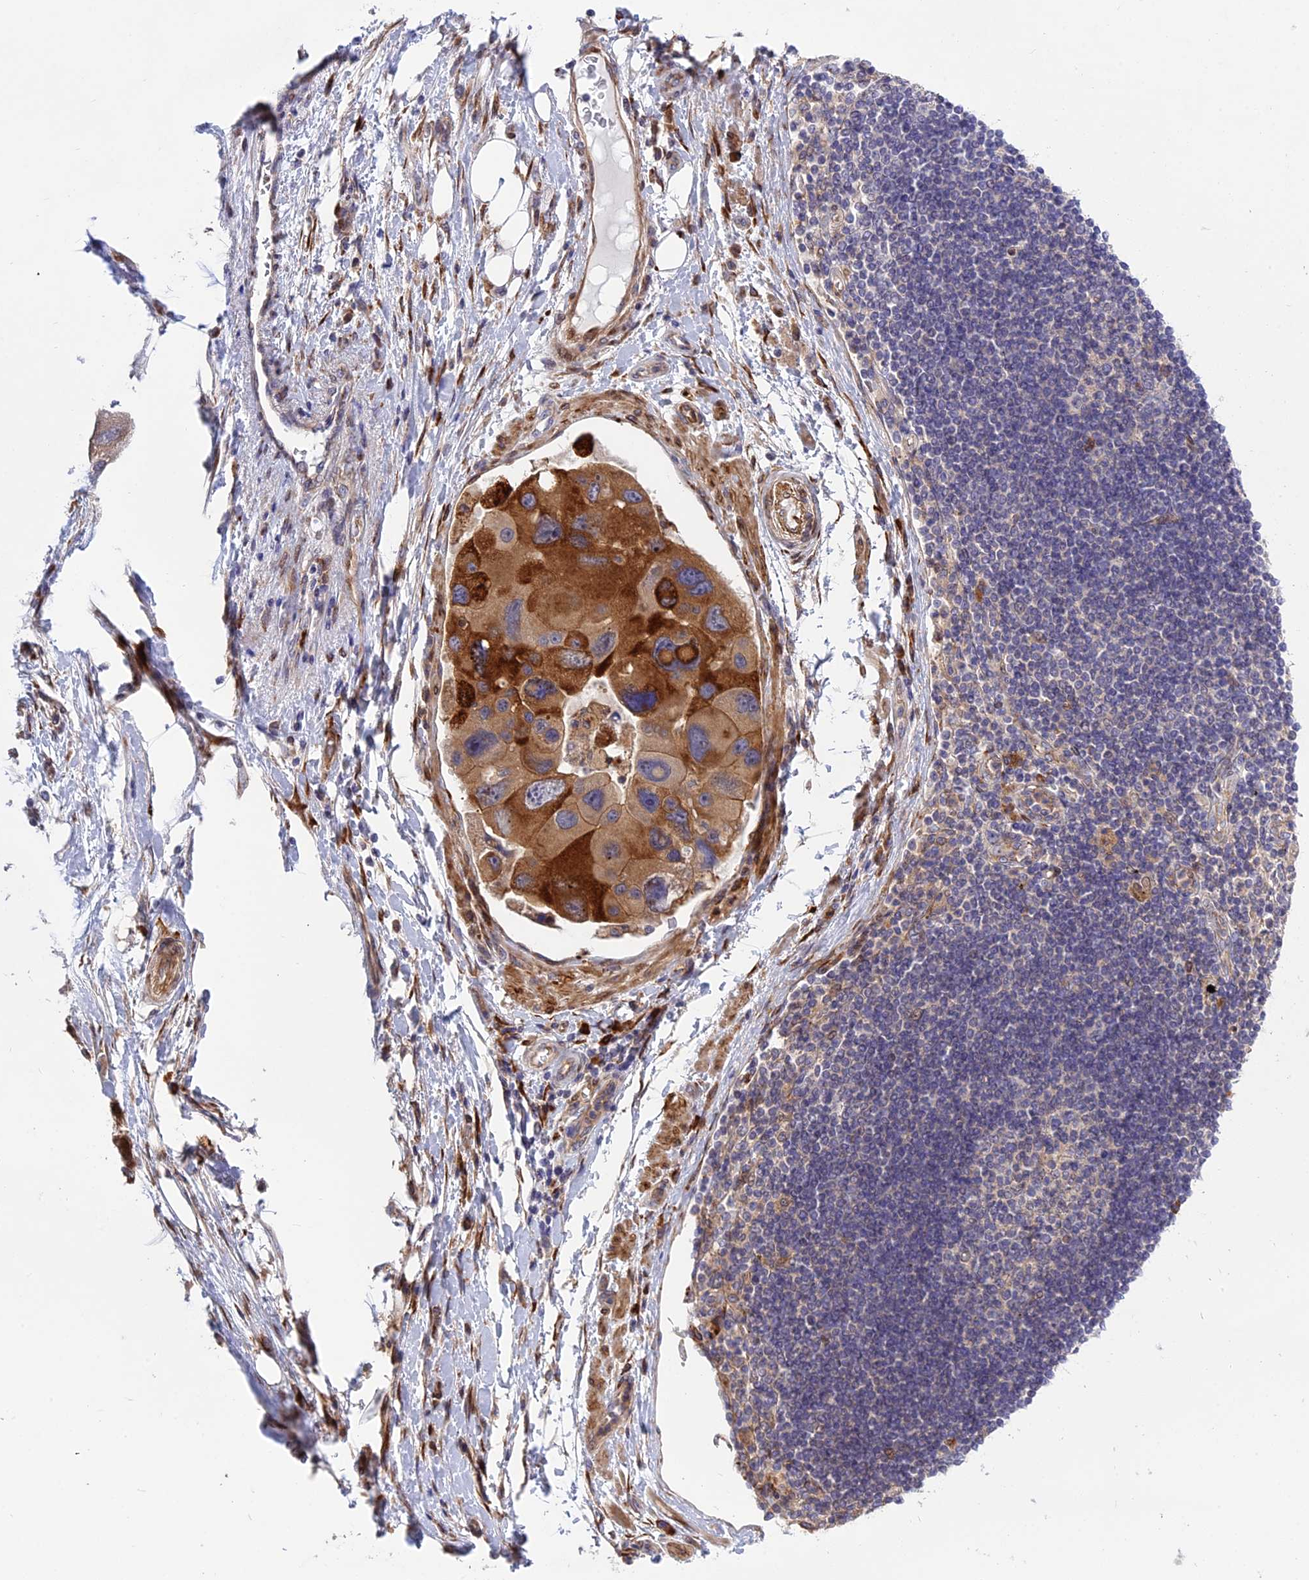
{"staining": {"intensity": "moderate", "quantity": "25%-75%", "location": "cytoplasmic/membranous"}, "tissue": "lung cancer", "cell_type": "Tumor cells", "image_type": "cancer", "snomed": [{"axis": "morphology", "description": "Adenocarcinoma, NOS"}, {"axis": "topography", "description": "Lung"}], "caption": "Approximately 25%-75% of tumor cells in human lung cancer exhibit moderate cytoplasmic/membranous protein expression as visualized by brown immunohistochemical staining.", "gene": "DDX60L", "patient": {"sex": "female", "age": 54}}